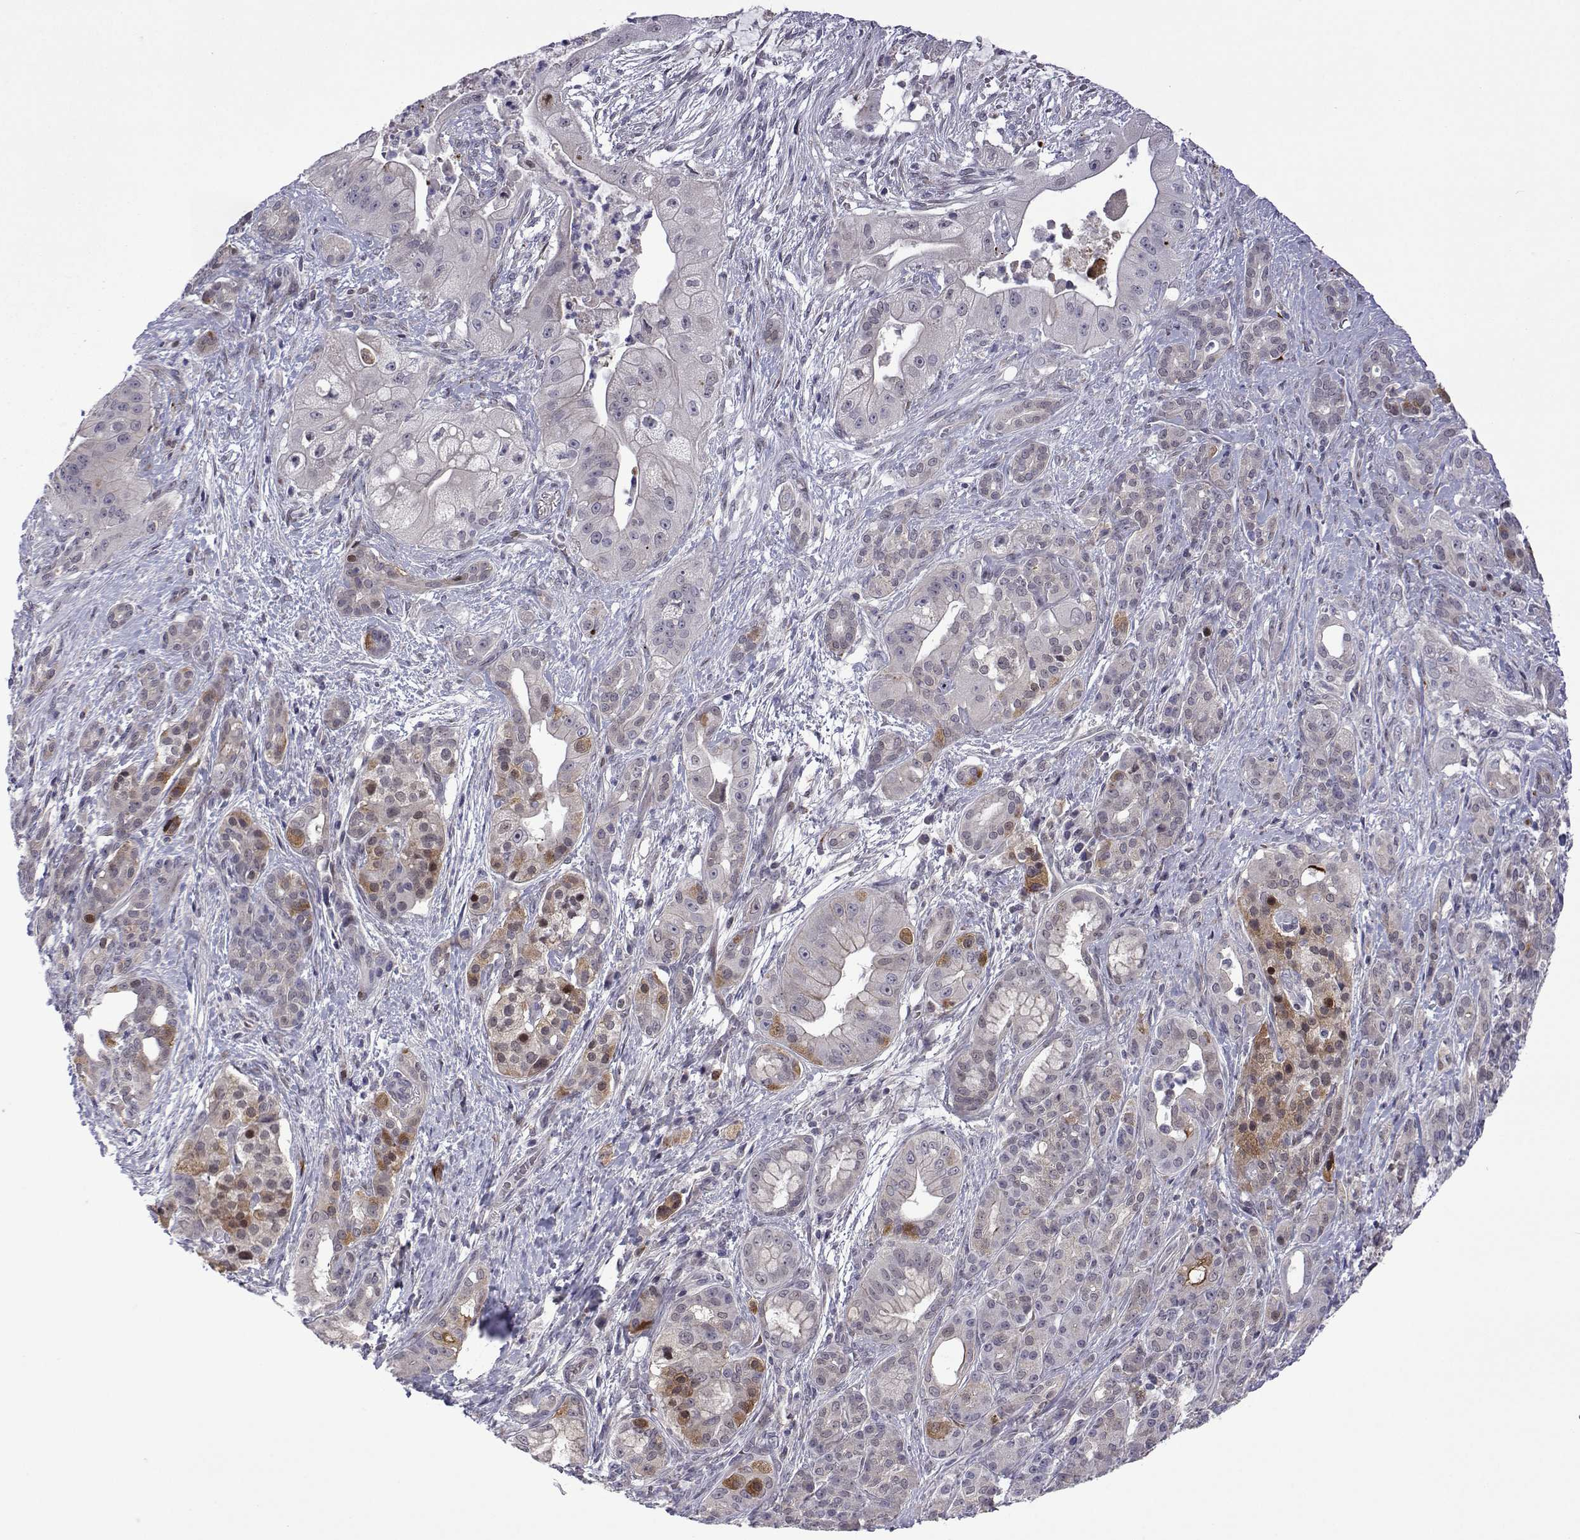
{"staining": {"intensity": "negative", "quantity": "none", "location": "none"}, "tissue": "pancreatic cancer", "cell_type": "Tumor cells", "image_type": "cancer", "snomed": [{"axis": "morphology", "description": "Normal tissue, NOS"}, {"axis": "morphology", "description": "Inflammation, NOS"}, {"axis": "morphology", "description": "Adenocarcinoma, NOS"}, {"axis": "topography", "description": "Pancreas"}], "caption": "IHC micrograph of pancreatic adenocarcinoma stained for a protein (brown), which displays no expression in tumor cells. (DAB immunohistochemistry, high magnification).", "gene": "EFCAB3", "patient": {"sex": "male", "age": 57}}